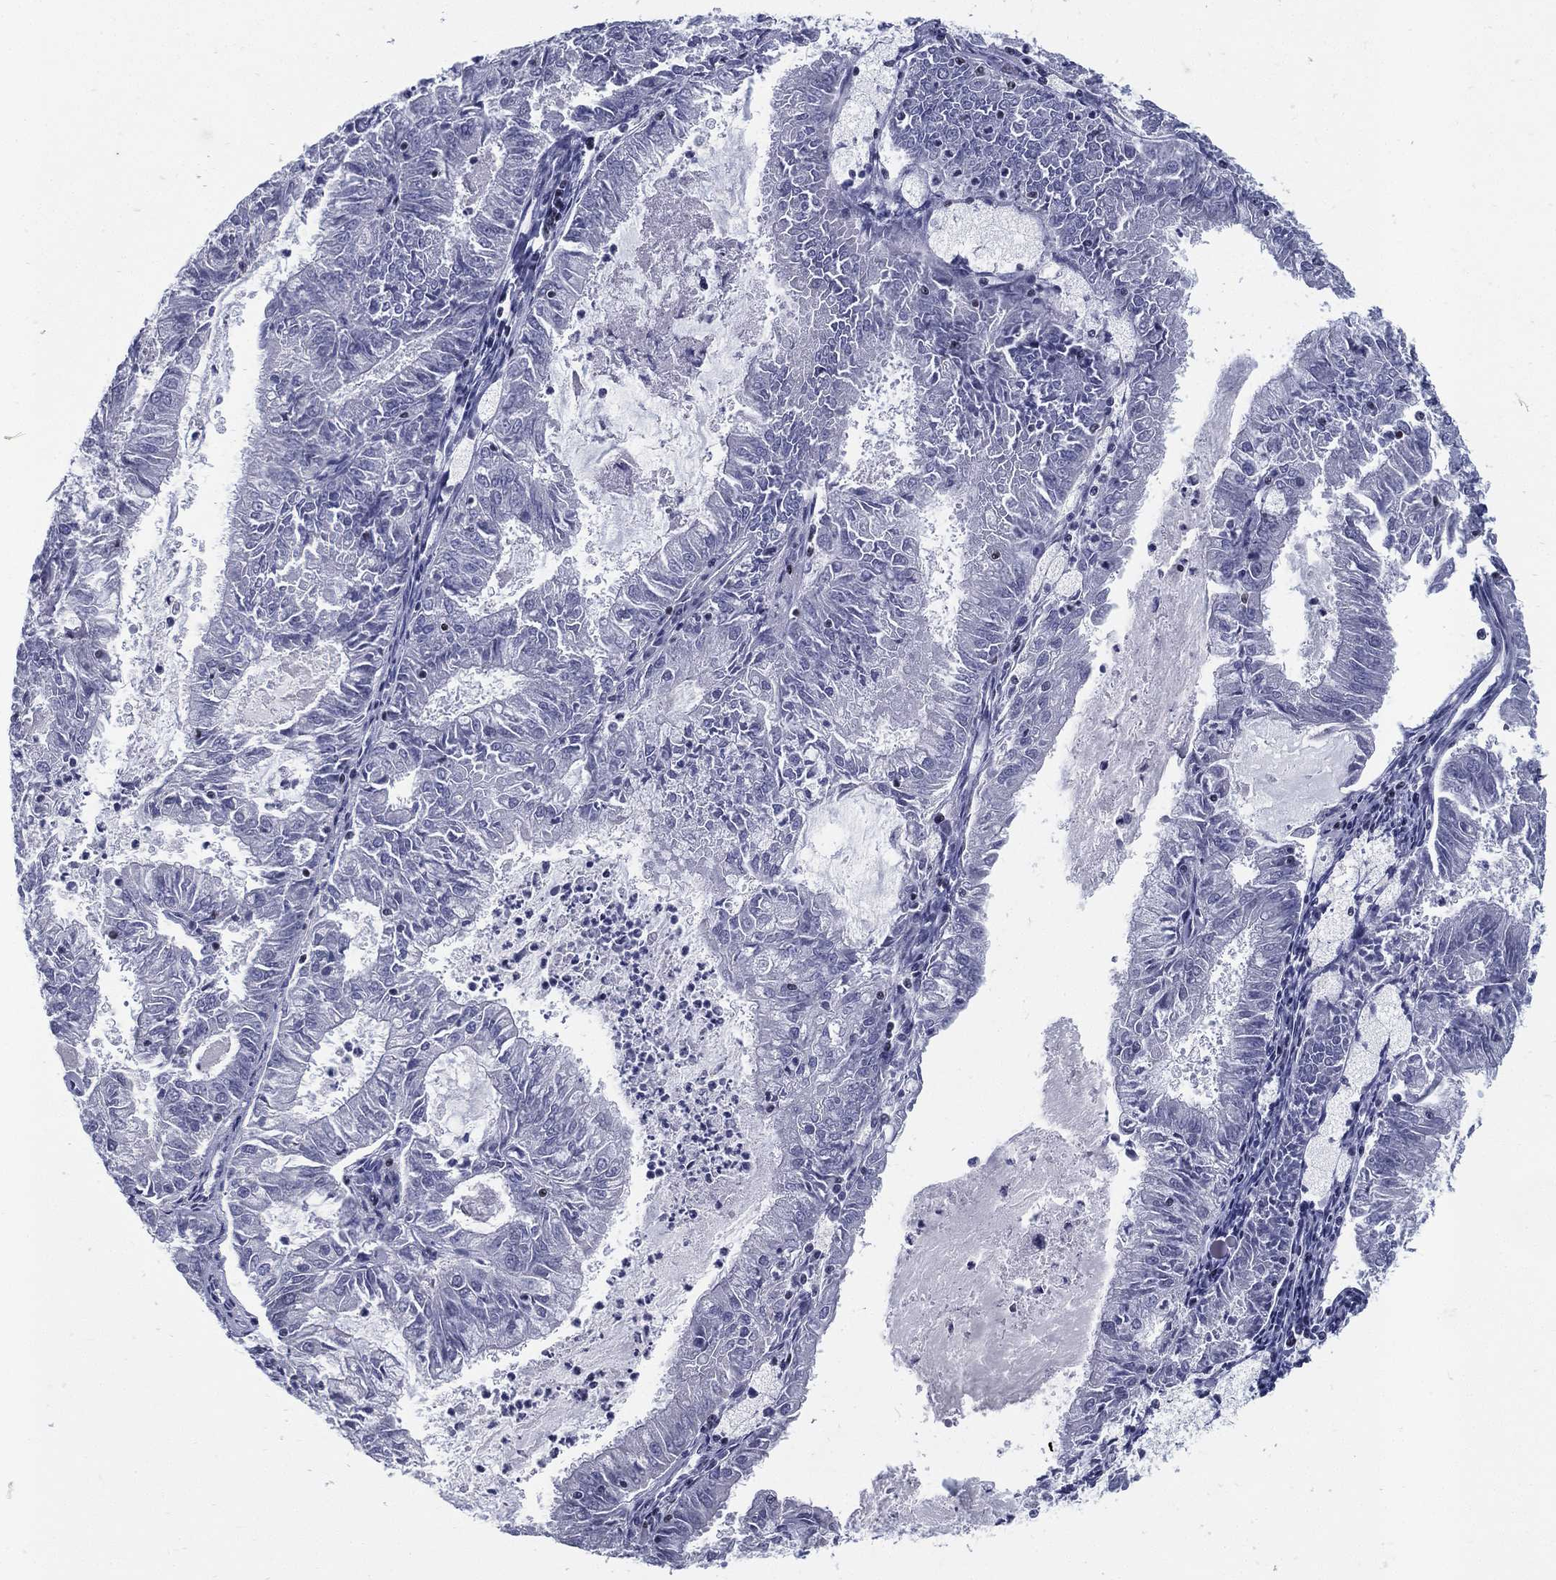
{"staining": {"intensity": "negative", "quantity": "none", "location": "none"}, "tissue": "endometrial cancer", "cell_type": "Tumor cells", "image_type": "cancer", "snomed": [{"axis": "morphology", "description": "Adenocarcinoma, NOS"}, {"axis": "topography", "description": "Endometrium"}], "caption": "DAB (3,3'-diaminobenzidine) immunohistochemical staining of endometrial adenocarcinoma reveals no significant positivity in tumor cells.", "gene": "PYHIN1", "patient": {"sex": "female", "age": 57}}